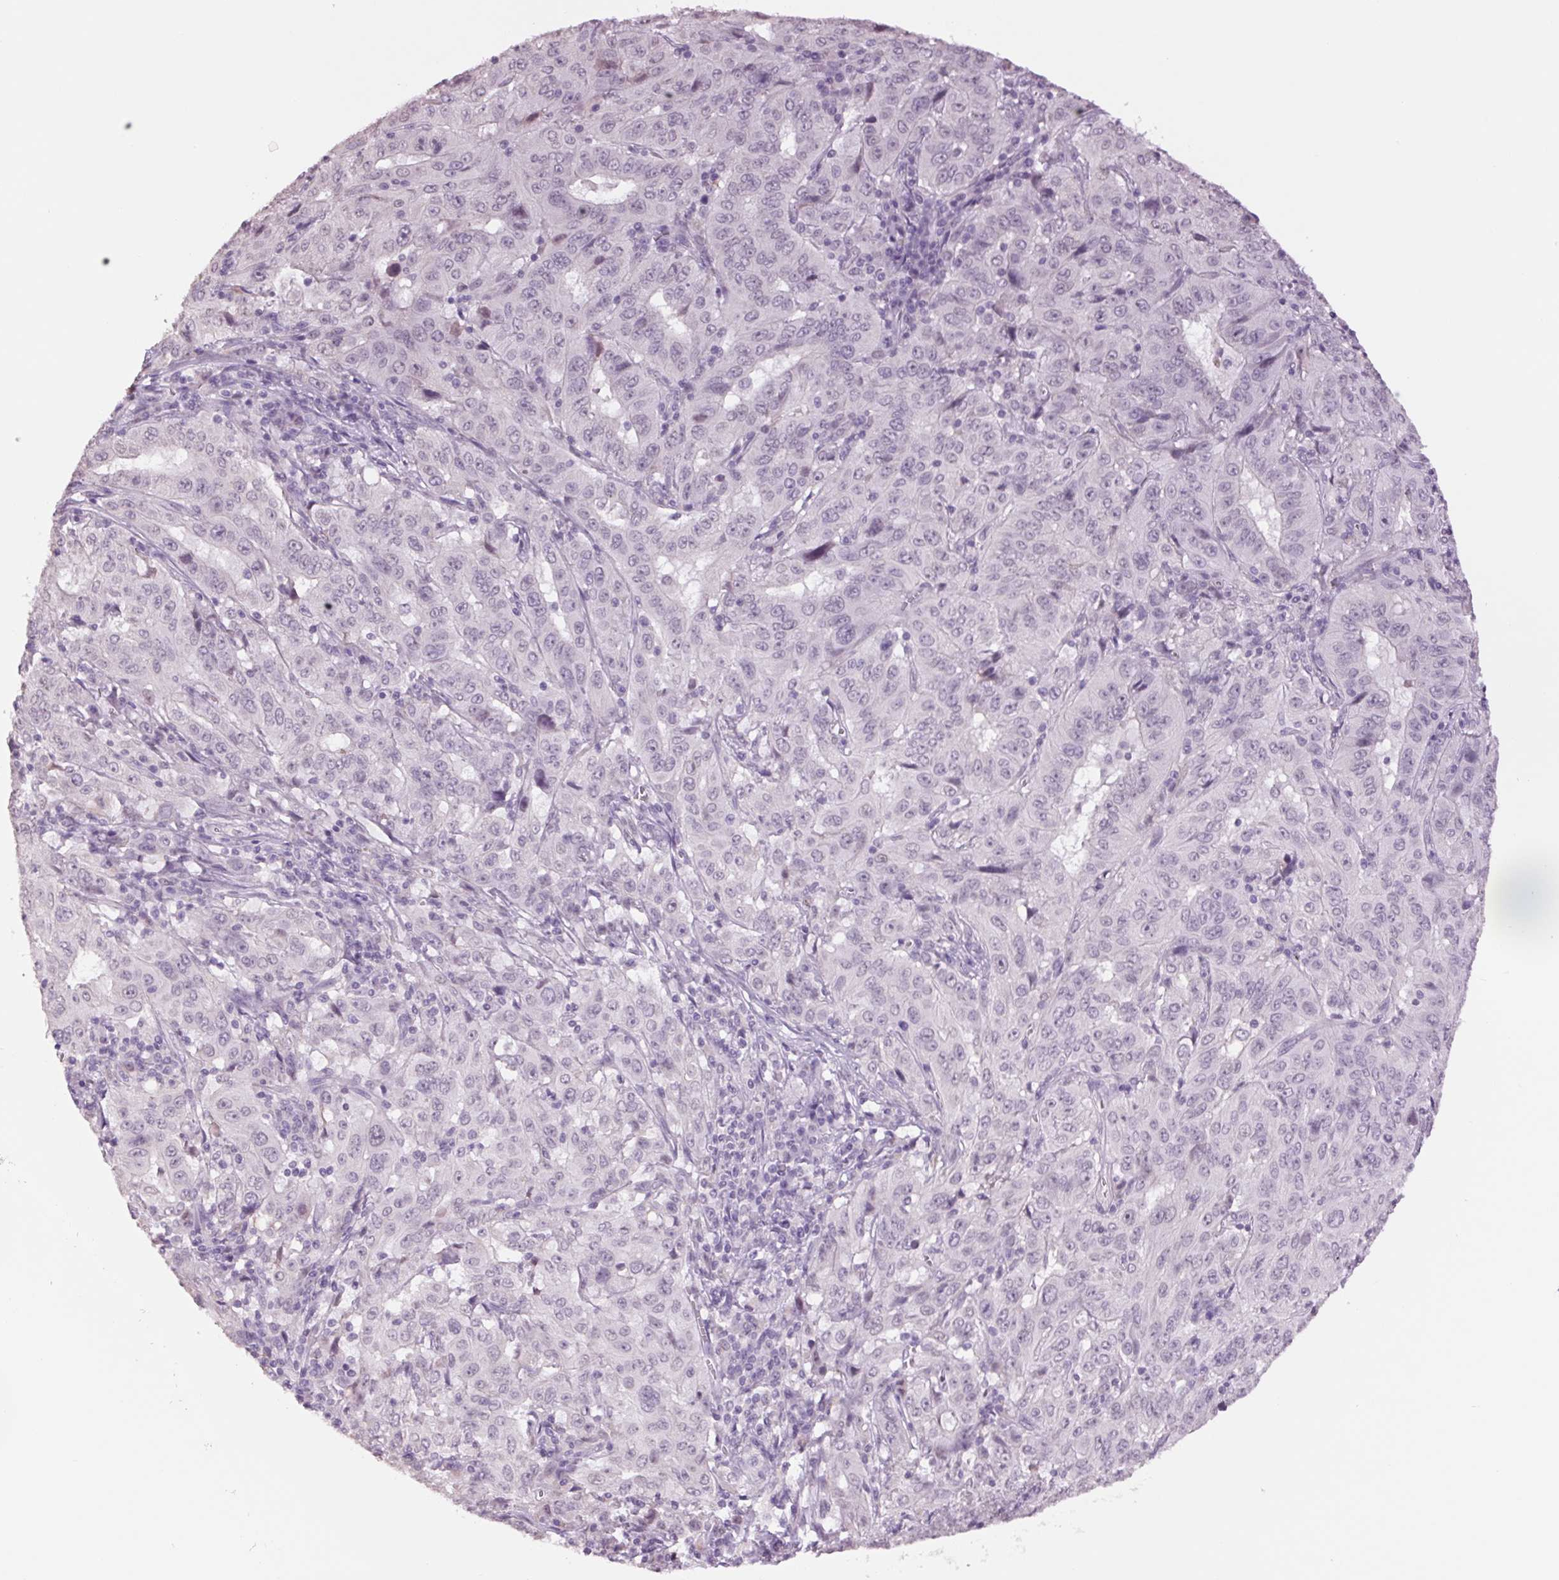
{"staining": {"intensity": "negative", "quantity": "none", "location": "none"}, "tissue": "pancreatic cancer", "cell_type": "Tumor cells", "image_type": "cancer", "snomed": [{"axis": "morphology", "description": "Adenocarcinoma, NOS"}, {"axis": "topography", "description": "Pancreas"}], "caption": "Adenocarcinoma (pancreatic) was stained to show a protein in brown. There is no significant expression in tumor cells. The staining is performed using DAB (3,3'-diaminobenzidine) brown chromogen with nuclei counter-stained in using hematoxylin.", "gene": "MPO", "patient": {"sex": "male", "age": 63}}